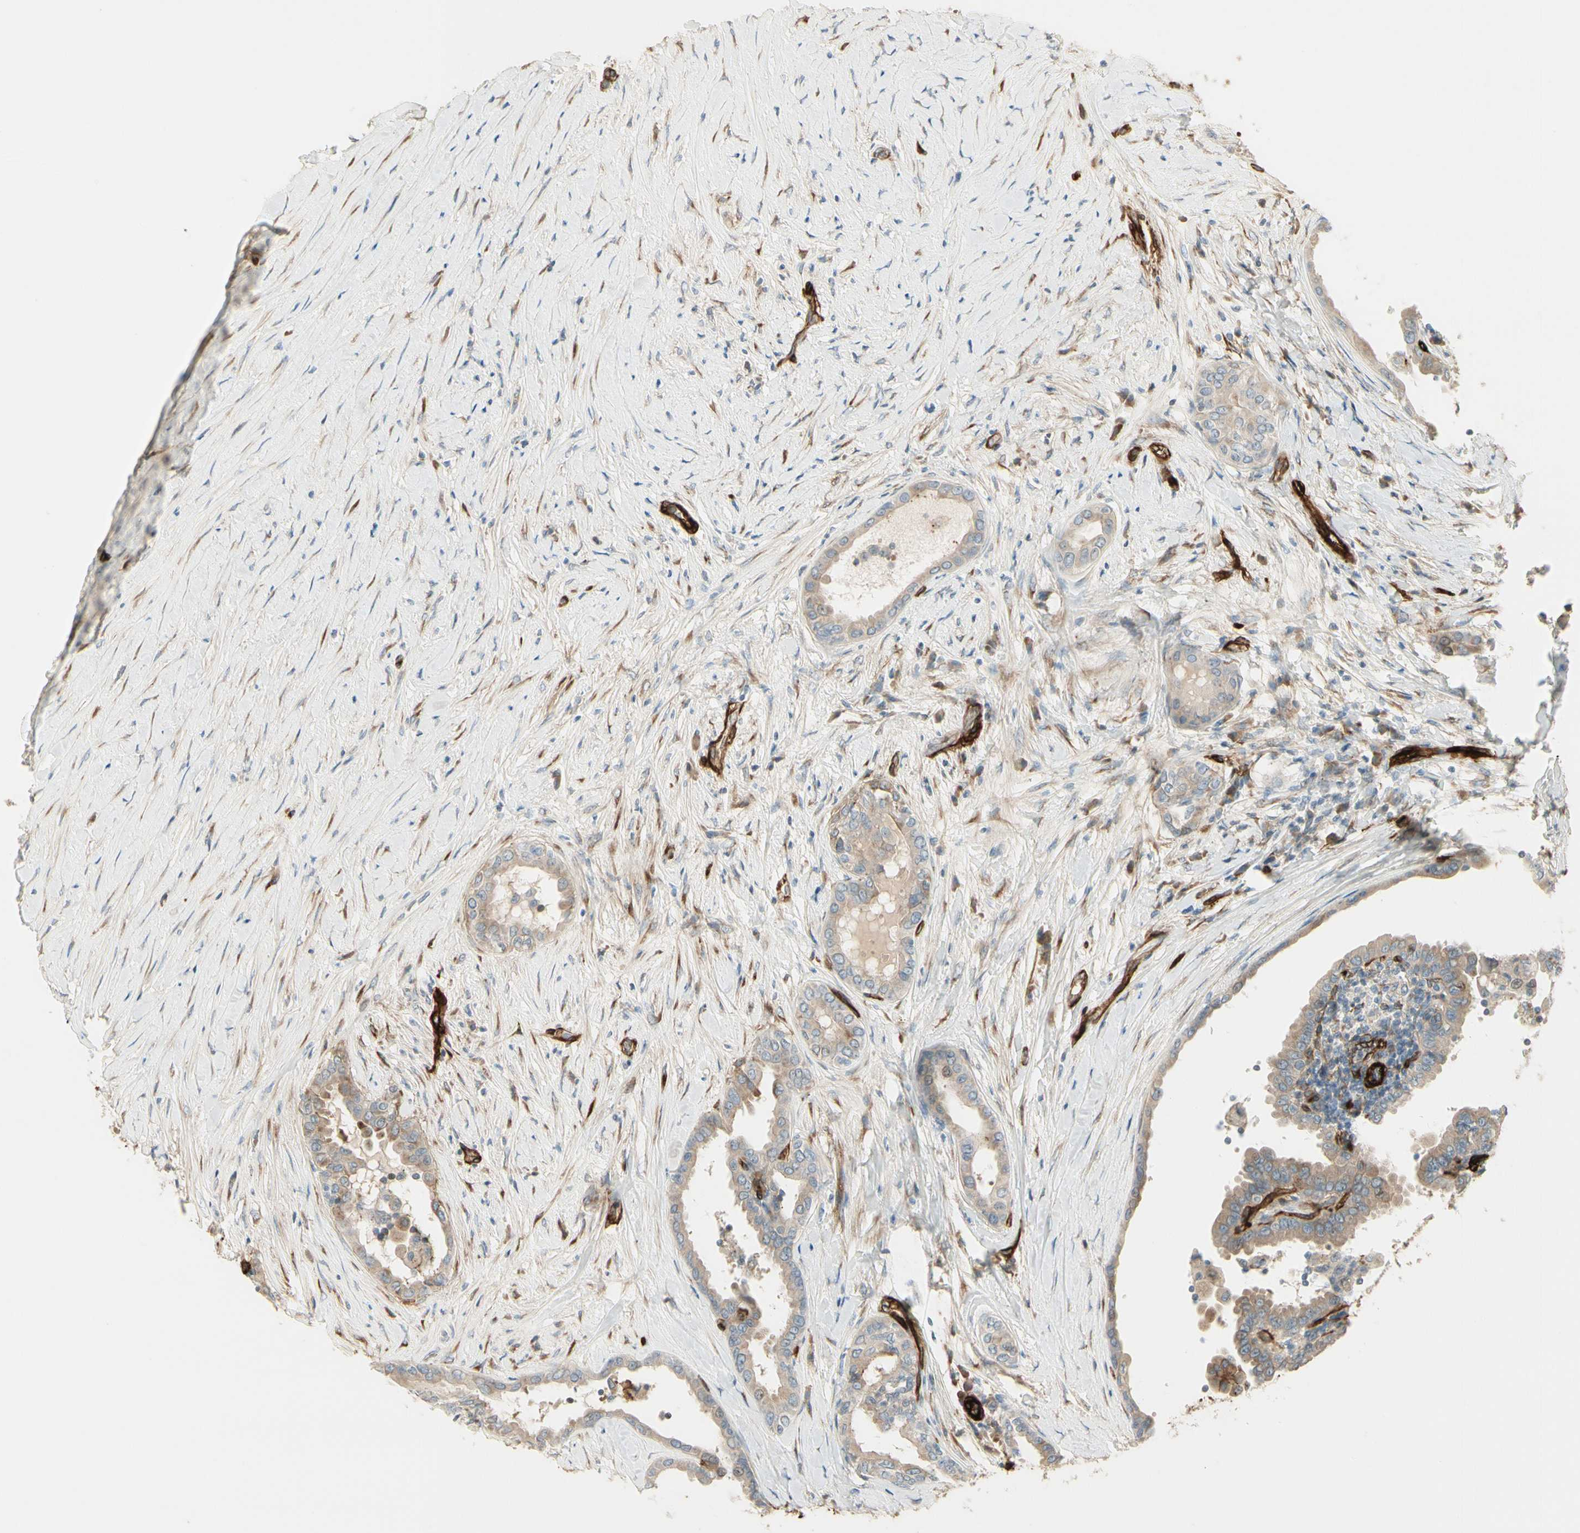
{"staining": {"intensity": "weak", "quantity": ">75%", "location": "cytoplasmic/membranous"}, "tissue": "thyroid cancer", "cell_type": "Tumor cells", "image_type": "cancer", "snomed": [{"axis": "morphology", "description": "Papillary adenocarcinoma, NOS"}, {"axis": "topography", "description": "Thyroid gland"}], "caption": "There is low levels of weak cytoplasmic/membranous staining in tumor cells of papillary adenocarcinoma (thyroid), as demonstrated by immunohistochemical staining (brown color).", "gene": "MCAM", "patient": {"sex": "male", "age": 33}}